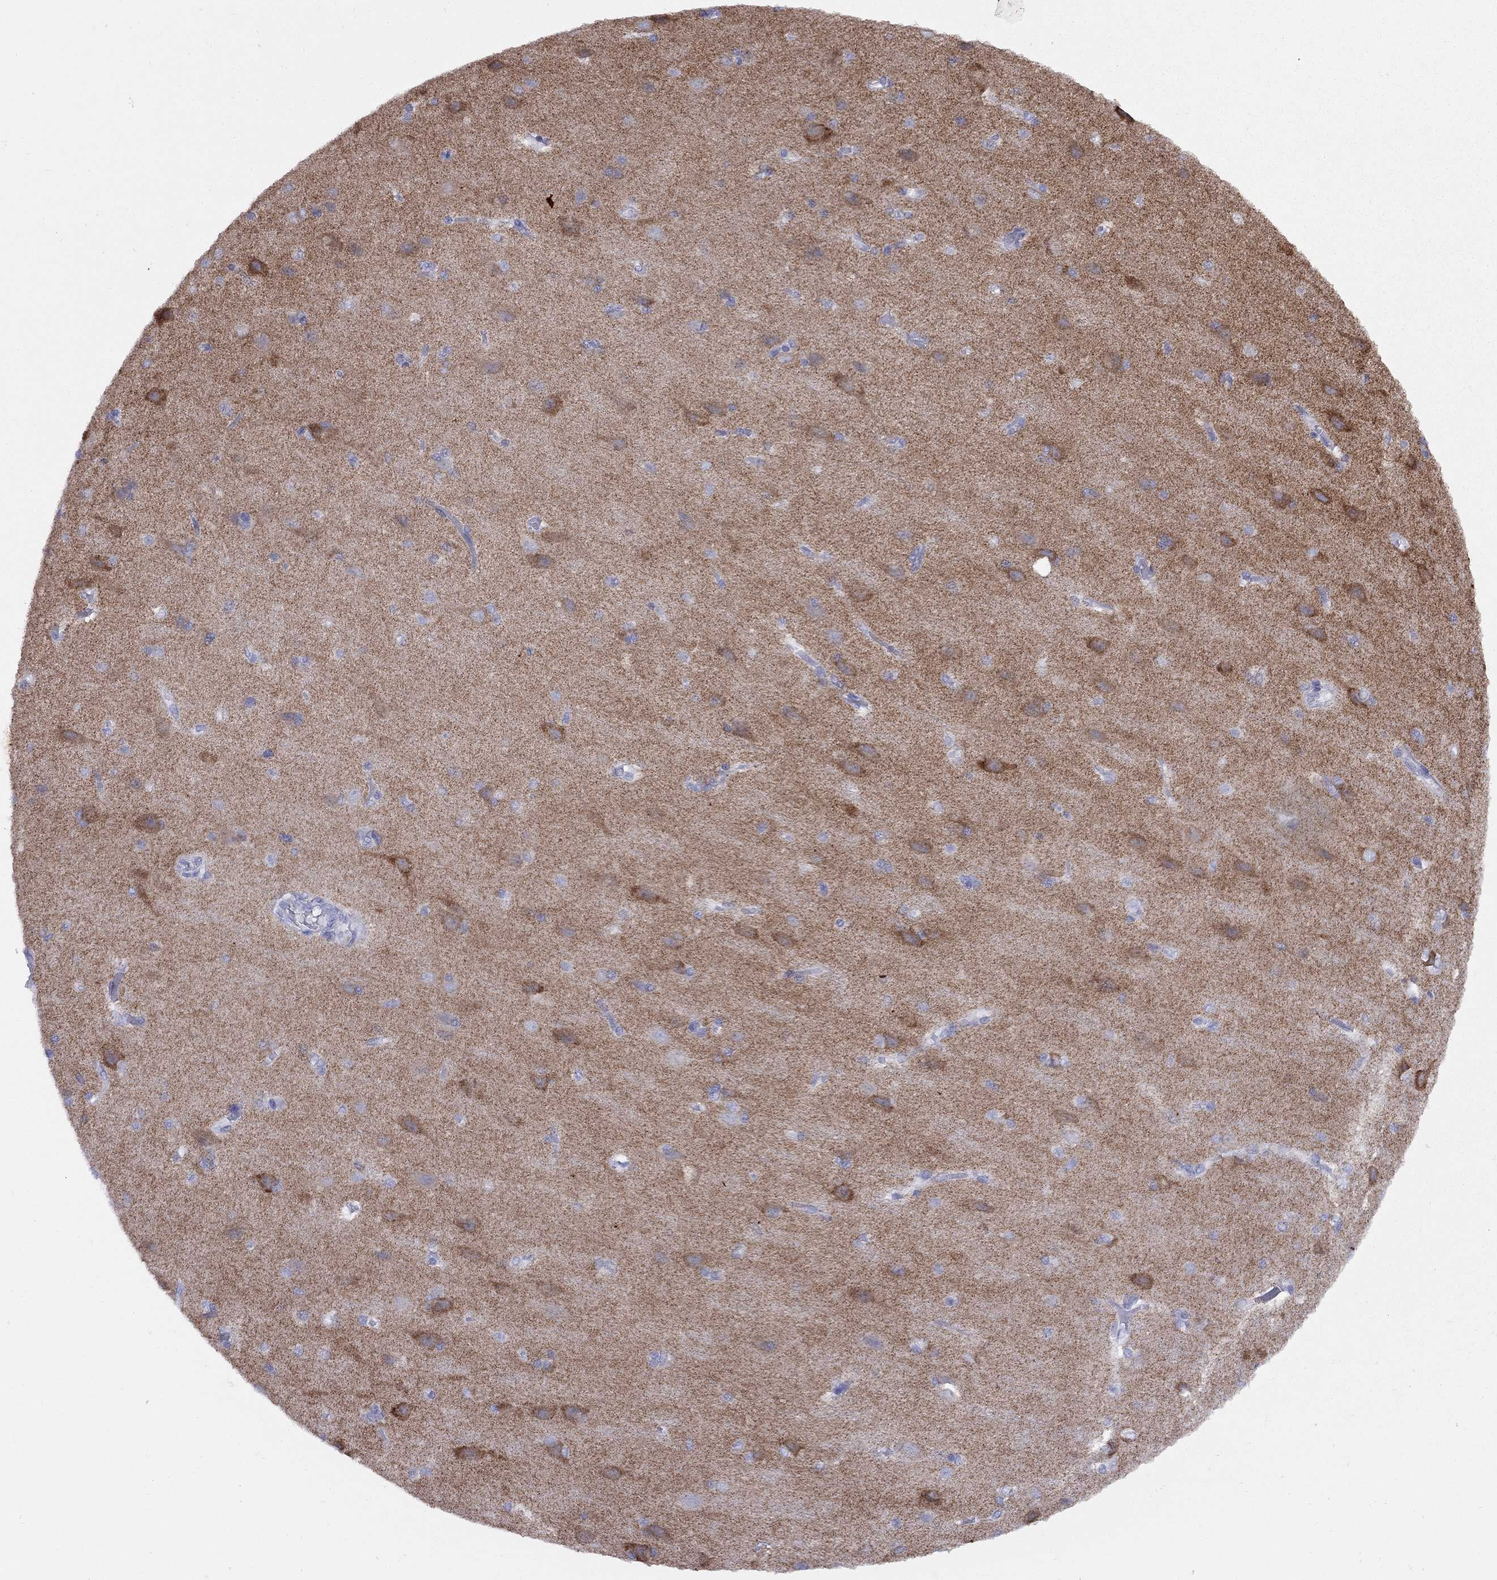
{"staining": {"intensity": "negative", "quantity": "none", "location": "none"}, "tissue": "cerebral cortex", "cell_type": "Endothelial cells", "image_type": "normal", "snomed": [{"axis": "morphology", "description": "Normal tissue, NOS"}, {"axis": "topography", "description": "Cerebral cortex"}], "caption": "Cerebral cortex was stained to show a protein in brown. There is no significant positivity in endothelial cells. Nuclei are stained in blue.", "gene": "GRIA2", "patient": {"sex": "male", "age": 37}}